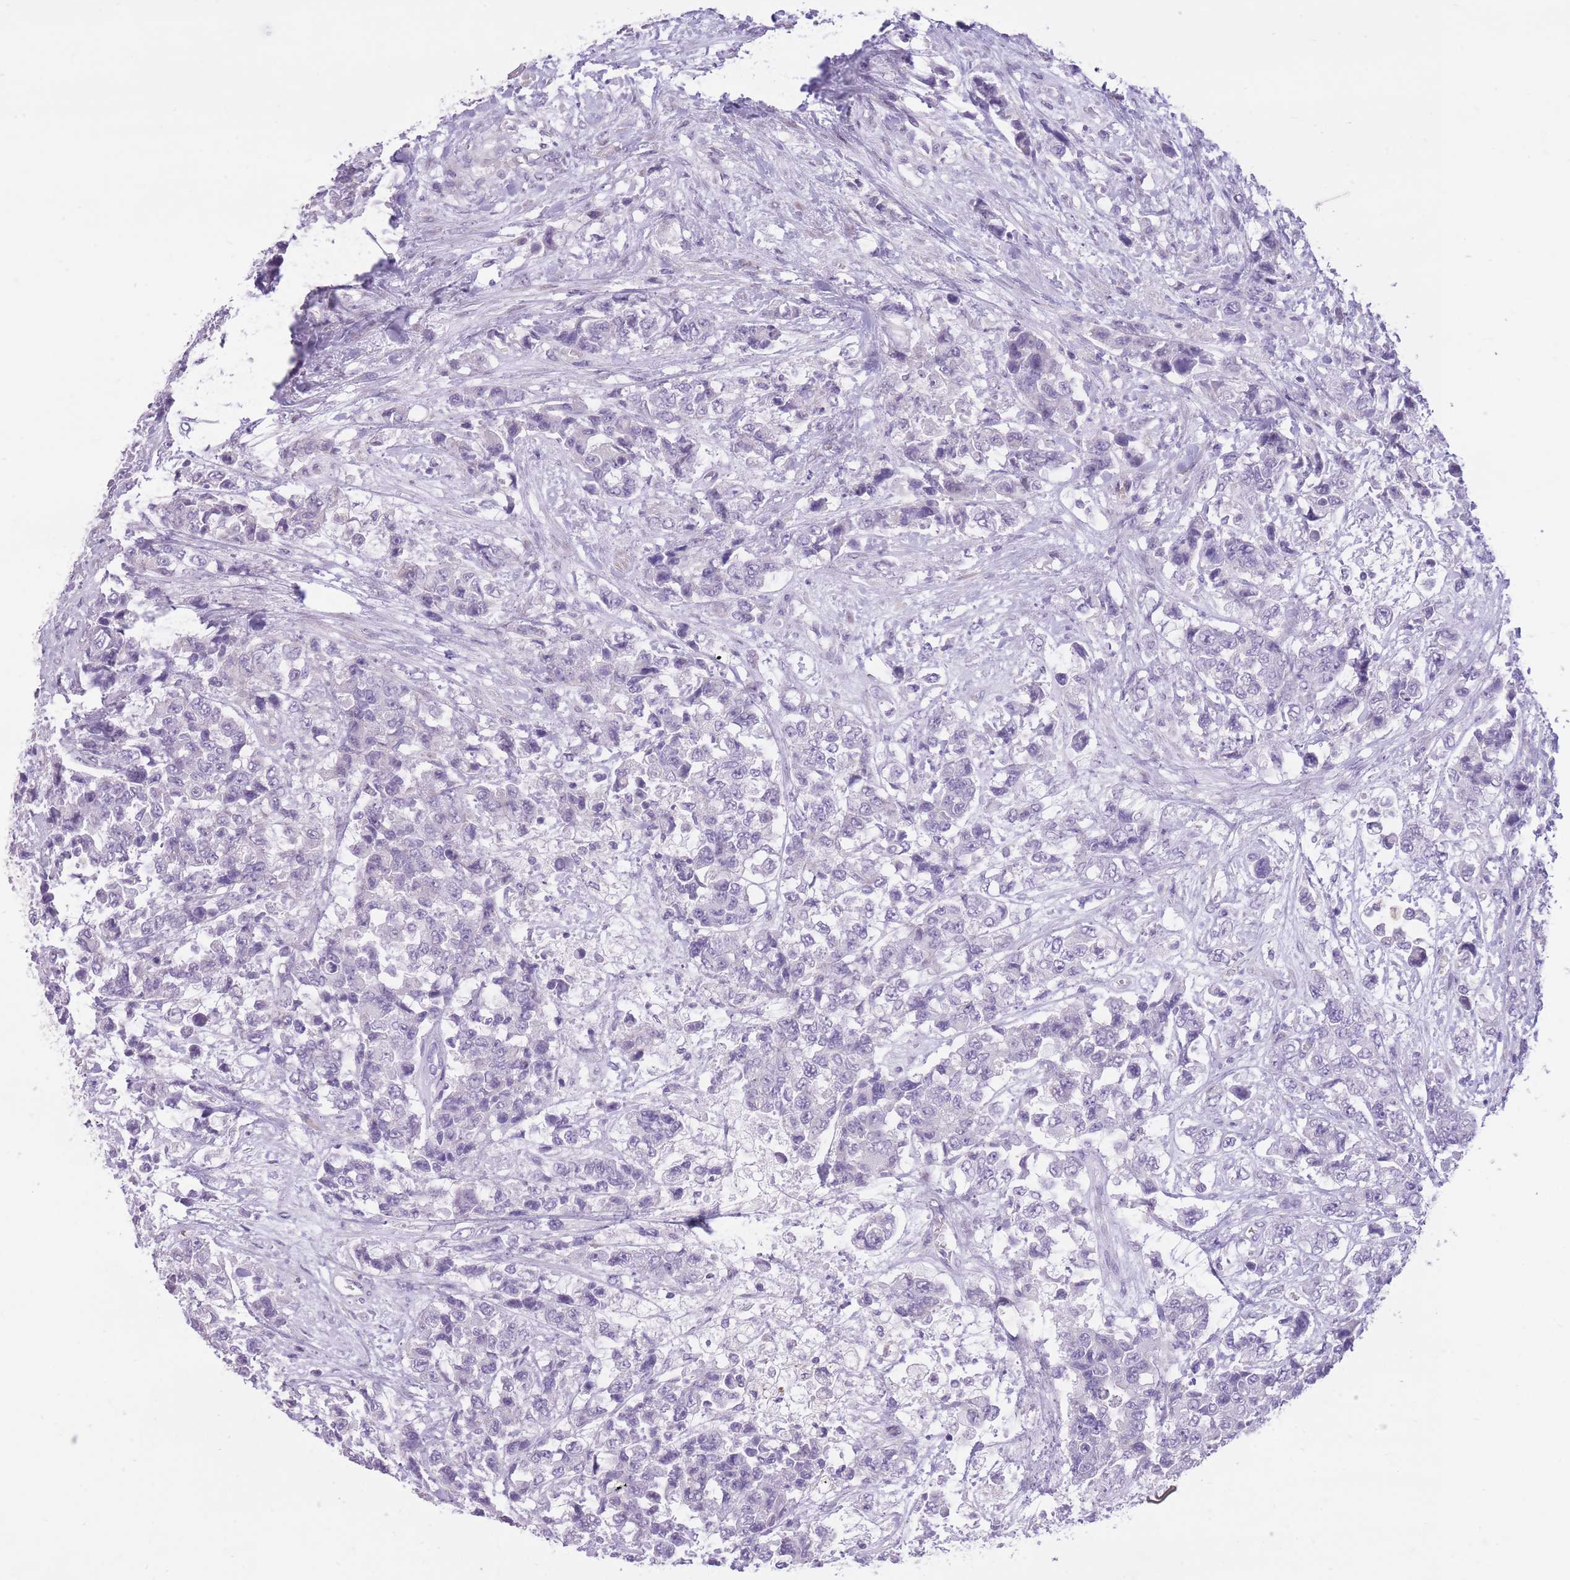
{"staining": {"intensity": "negative", "quantity": "none", "location": "none"}, "tissue": "urothelial cancer", "cell_type": "Tumor cells", "image_type": "cancer", "snomed": [{"axis": "morphology", "description": "Urothelial carcinoma, High grade"}, {"axis": "topography", "description": "Urinary bladder"}], "caption": "This is an immunohistochemistry (IHC) photomicrograph of urothelial carcinoma (high-grade). There is no expression in tumor cells.", "gene": "WDR70", "patient": {"sex": "female", "age": 78}}